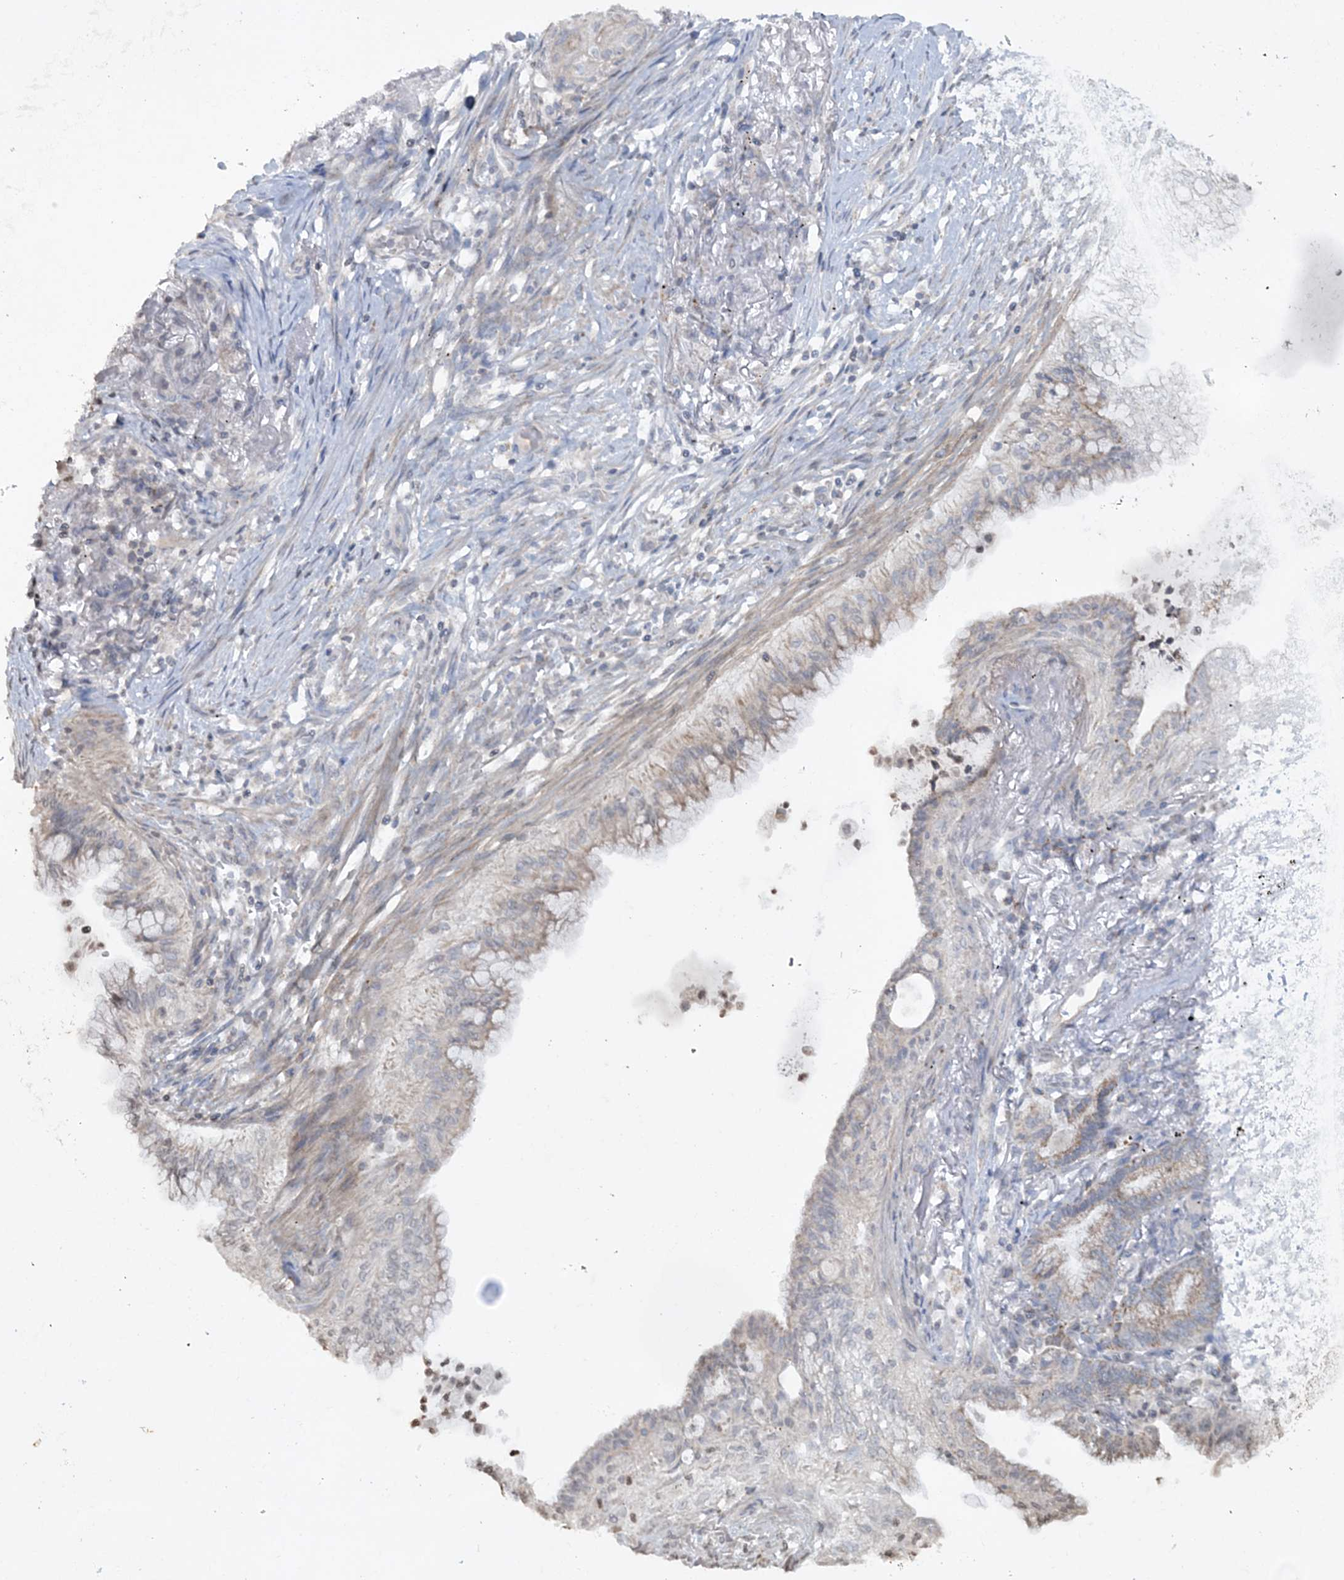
{"staining": {"intensity": "negative", "quantity": "none", "location": "none"}, "tissue": "lung cancer", "cell_type": "Tumor cells", "image_type": "cancer", "snomed": [{"axis": "morphology", "description": "Adenocarcinoma, NOS"}, {"axis": "topography", "description": "Lung"}], "caption": "IHC micrograph of human lung cancer stained for a protein (brown), which displays no positivity in tumor cells.", "gene": "TTC7A", "patient": {"sex": "female", "age": 70}}